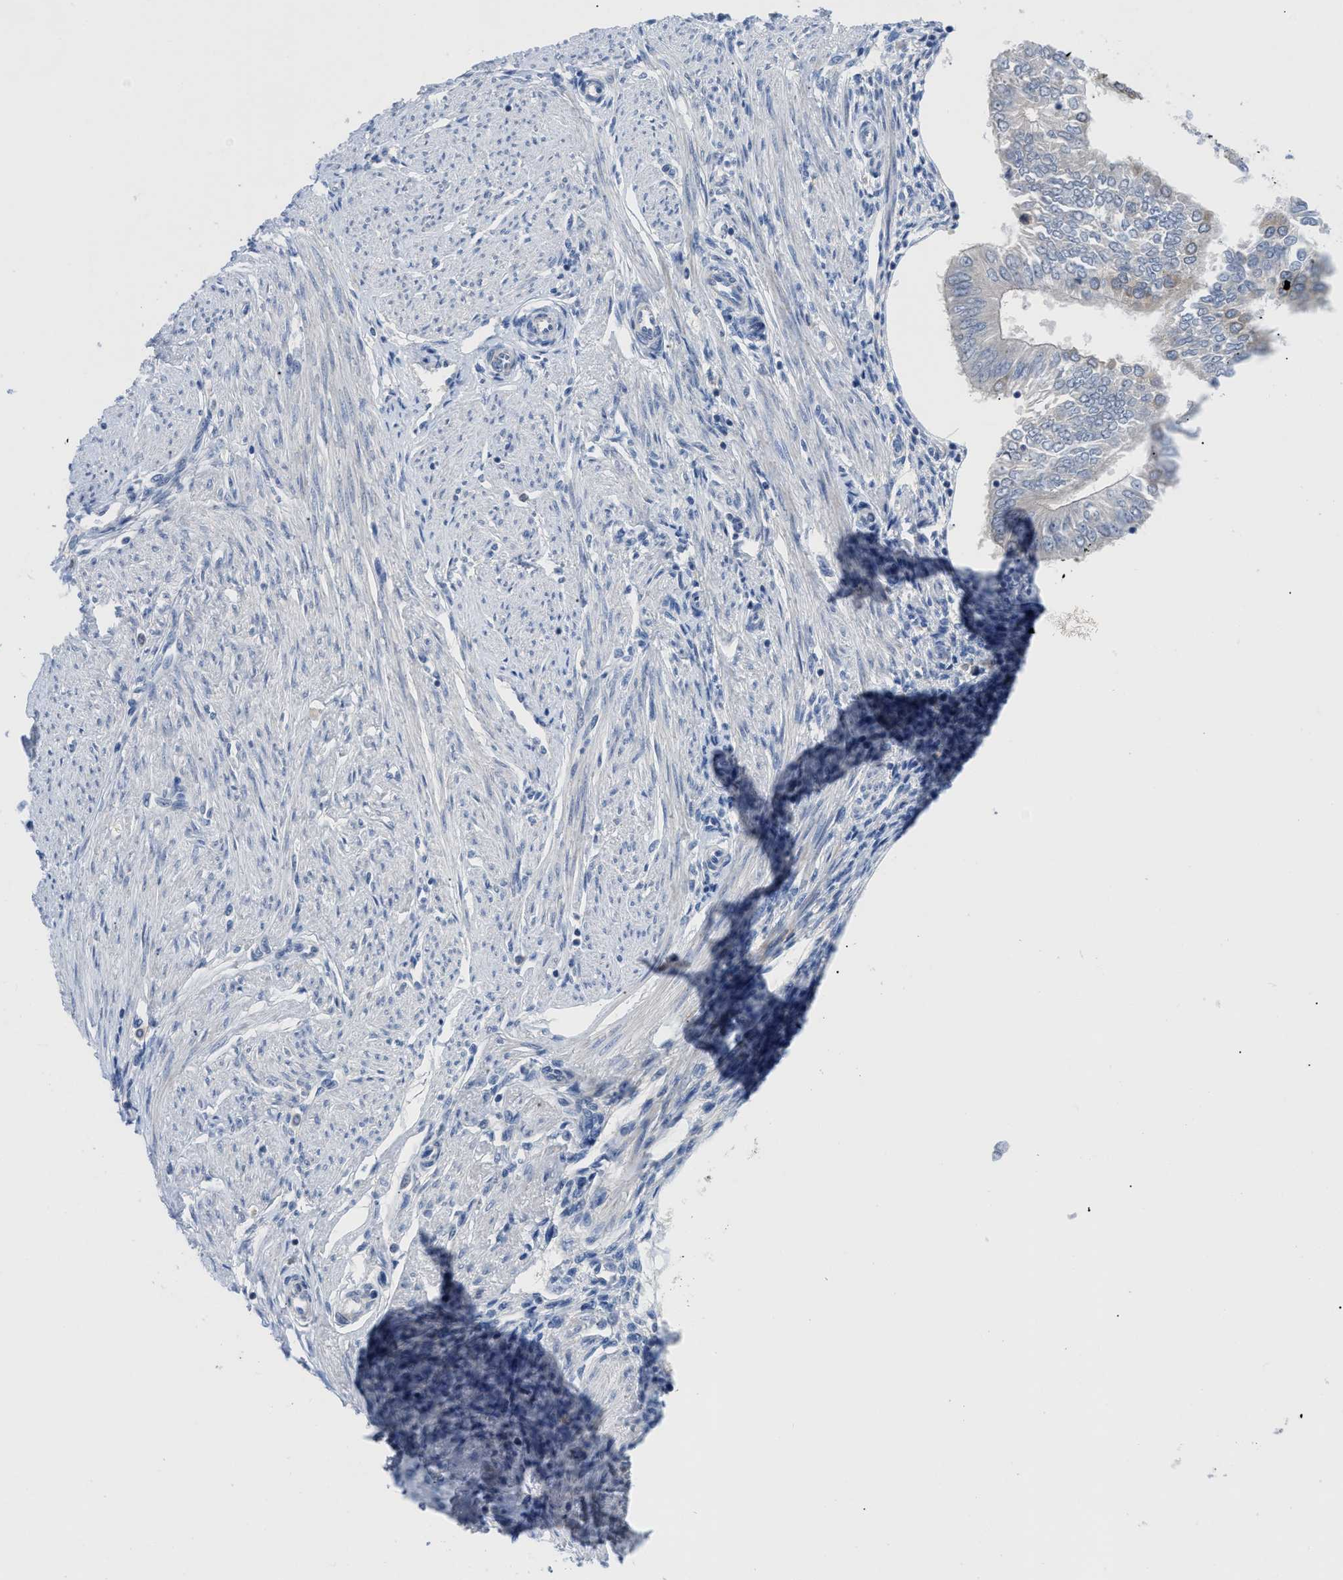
{"staining": {"intensity": "negative", "quantity": "none", "location": "none"}, "tissue": "endometrial cancer", "cell_type": "Tumor cells", "image_type": "cancer", "snomed": [{"axis": "morphology", "description": "Adenocarcinoma, NOS"}, {"axis": "topography", "description": "Endometrium"}], "caption": "A high-resolution photomicrograph shows immunohistochemistry staining of endometrial cancer (adenocarcinoma), which shows no significant staining in tumor cells. Nuclei are stained in blue.", "gene": "OR9K2", "patient": {"sex": "female", "age": 53}}